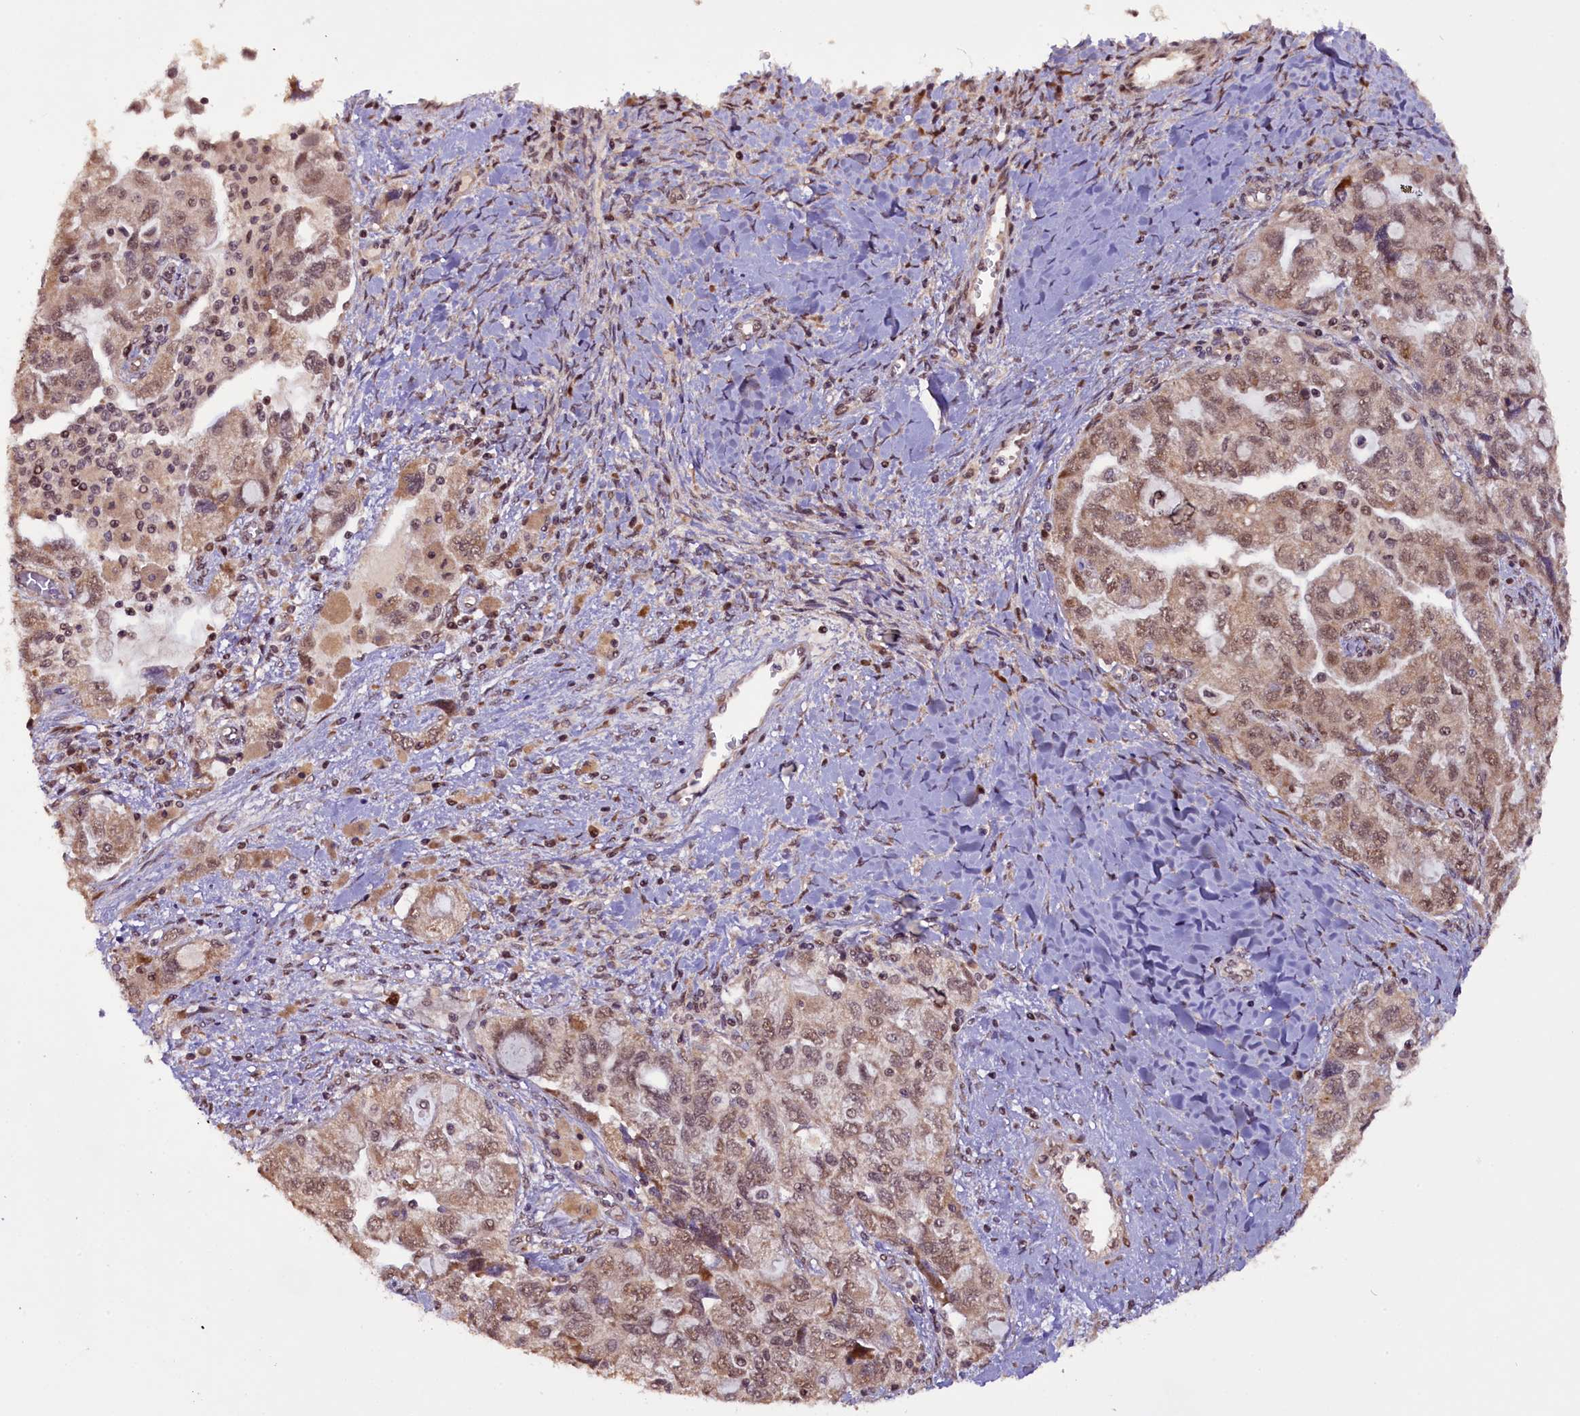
{"staining": {"intensity": "moderate", "quantity": ">75%", "location": "nuclear"}, "tissue": "ovarian cancer", "cell_type": "Tumor cells", "image_type": "cancer", "snomed": [{"axis": "morphology", "description": "Carcinoma, NOS"}, {"axis": "morphology", "description": "Cystadenocarcinoma, serous, NOS"}, {"axis": "topography", "description": "Ovary"}], "caption": "Immunohistochemistry (IHC) histopathology image of neoplastic tissue: human ovarian serous cystadenocarcinoma stained using immunohistochemistry (IHC) exhibits medium levels of moderate protein expression localized specifically in the nuclear of tumor cells, appearing as a nuclear brown color.", "gene": "RPUSD2", "patient": {"sex": "female", "age": 69}}